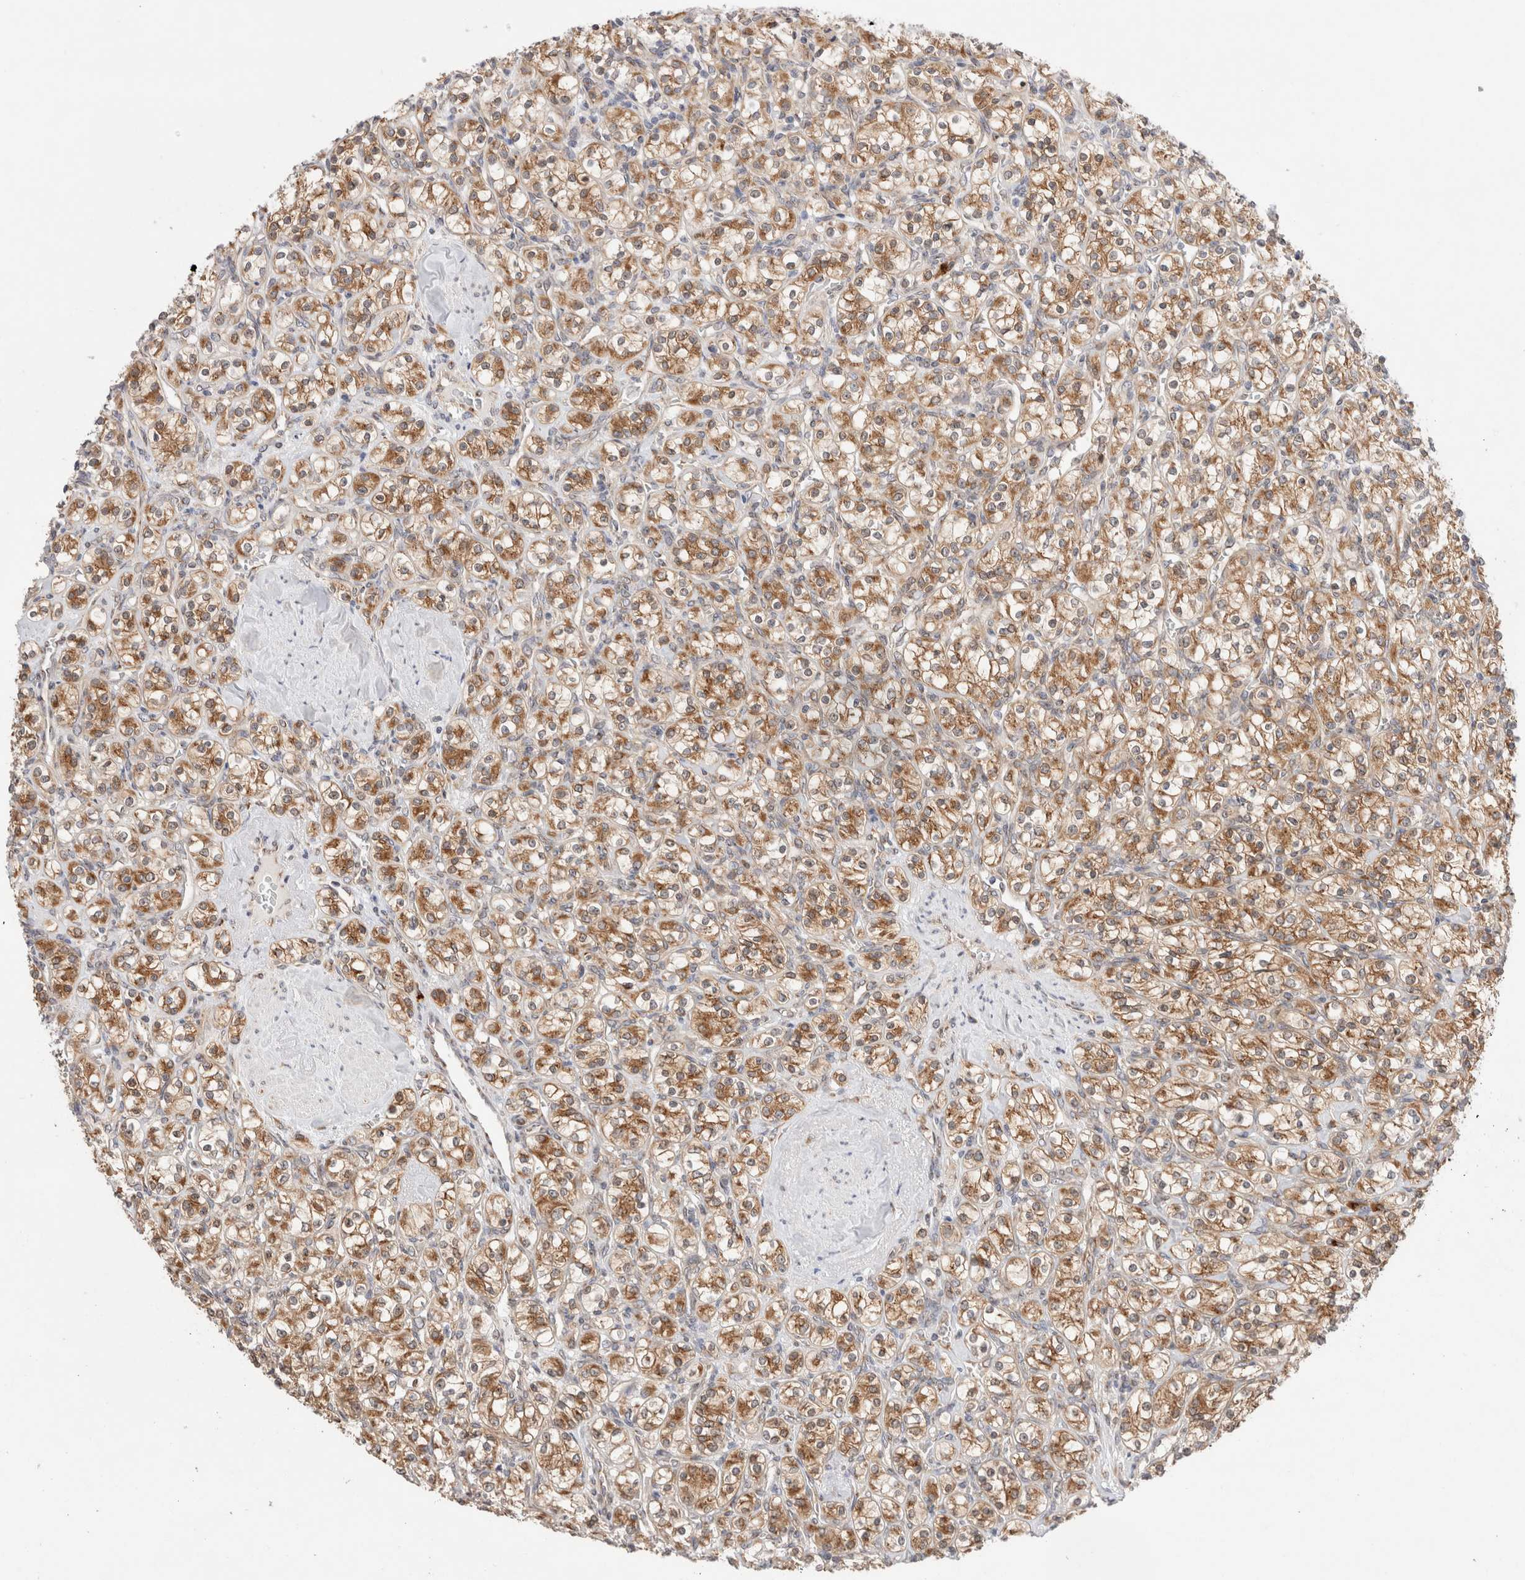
{"staining": {"intensity": "moderate", "quantity": ">75%", "location": "cytoplasmic/membranous"}, "tissue": "renal cancer", "cell_type": "Tumor cells", "image_type": "cancer", "snomed": [{"axis": "morphology", "description": "Adenocarcinoma, NOS"}, {"axis": "topography", "description": "Kidney"}], "caption": "Tumor cells reveal medium levels of moderate cytoplasmic/membranous expression in about >75% of cells in human renal adenocarcinoma. Nuclei are stained in blue.", "gene": "LMAN2L", "patient": {"sex": "male", "age": 77}}